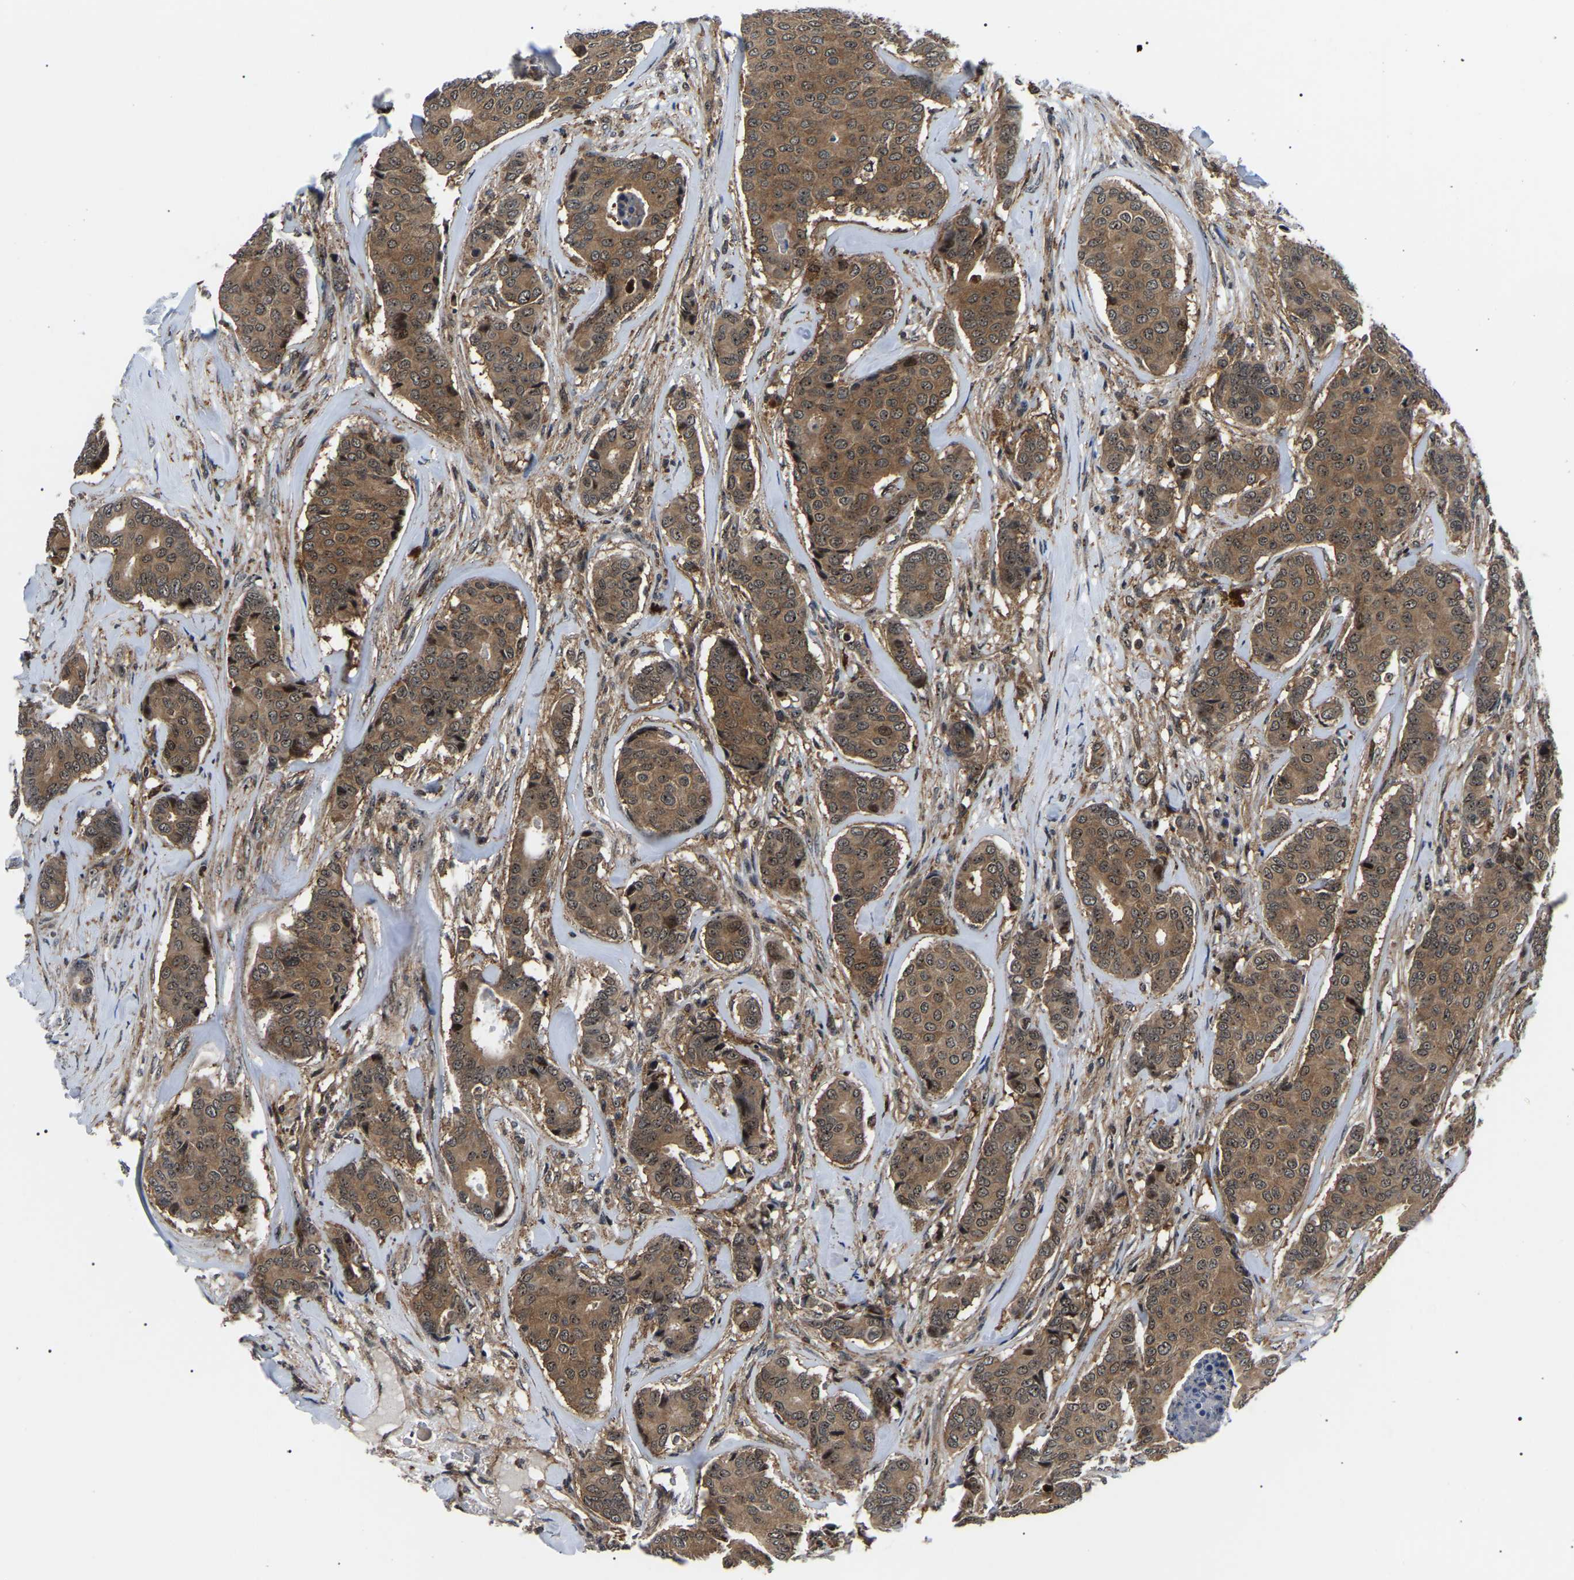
{"staining": {"intensity": "moderate", "quantity": ">75%", "location": "cytoplasmic/membranous"}, "tissue": "breast cancer", "cell_type": "Tumor cells", "image_type": "cancer", "snomed": [{"axis": "morphology", "description": "Duct carcinoma"}, {"axis": "topography", "description": "Breast"}], "caption": "A micrograph showing moderate cytoplasmic/membranous expression in about >75% of tumor cells in breast cancer (infiltrating ductal carcinoma), as visualized by brown immunohistochemical staining.", "gene": "RRP1B", "patient": {"sex": "female", "age": 75}}